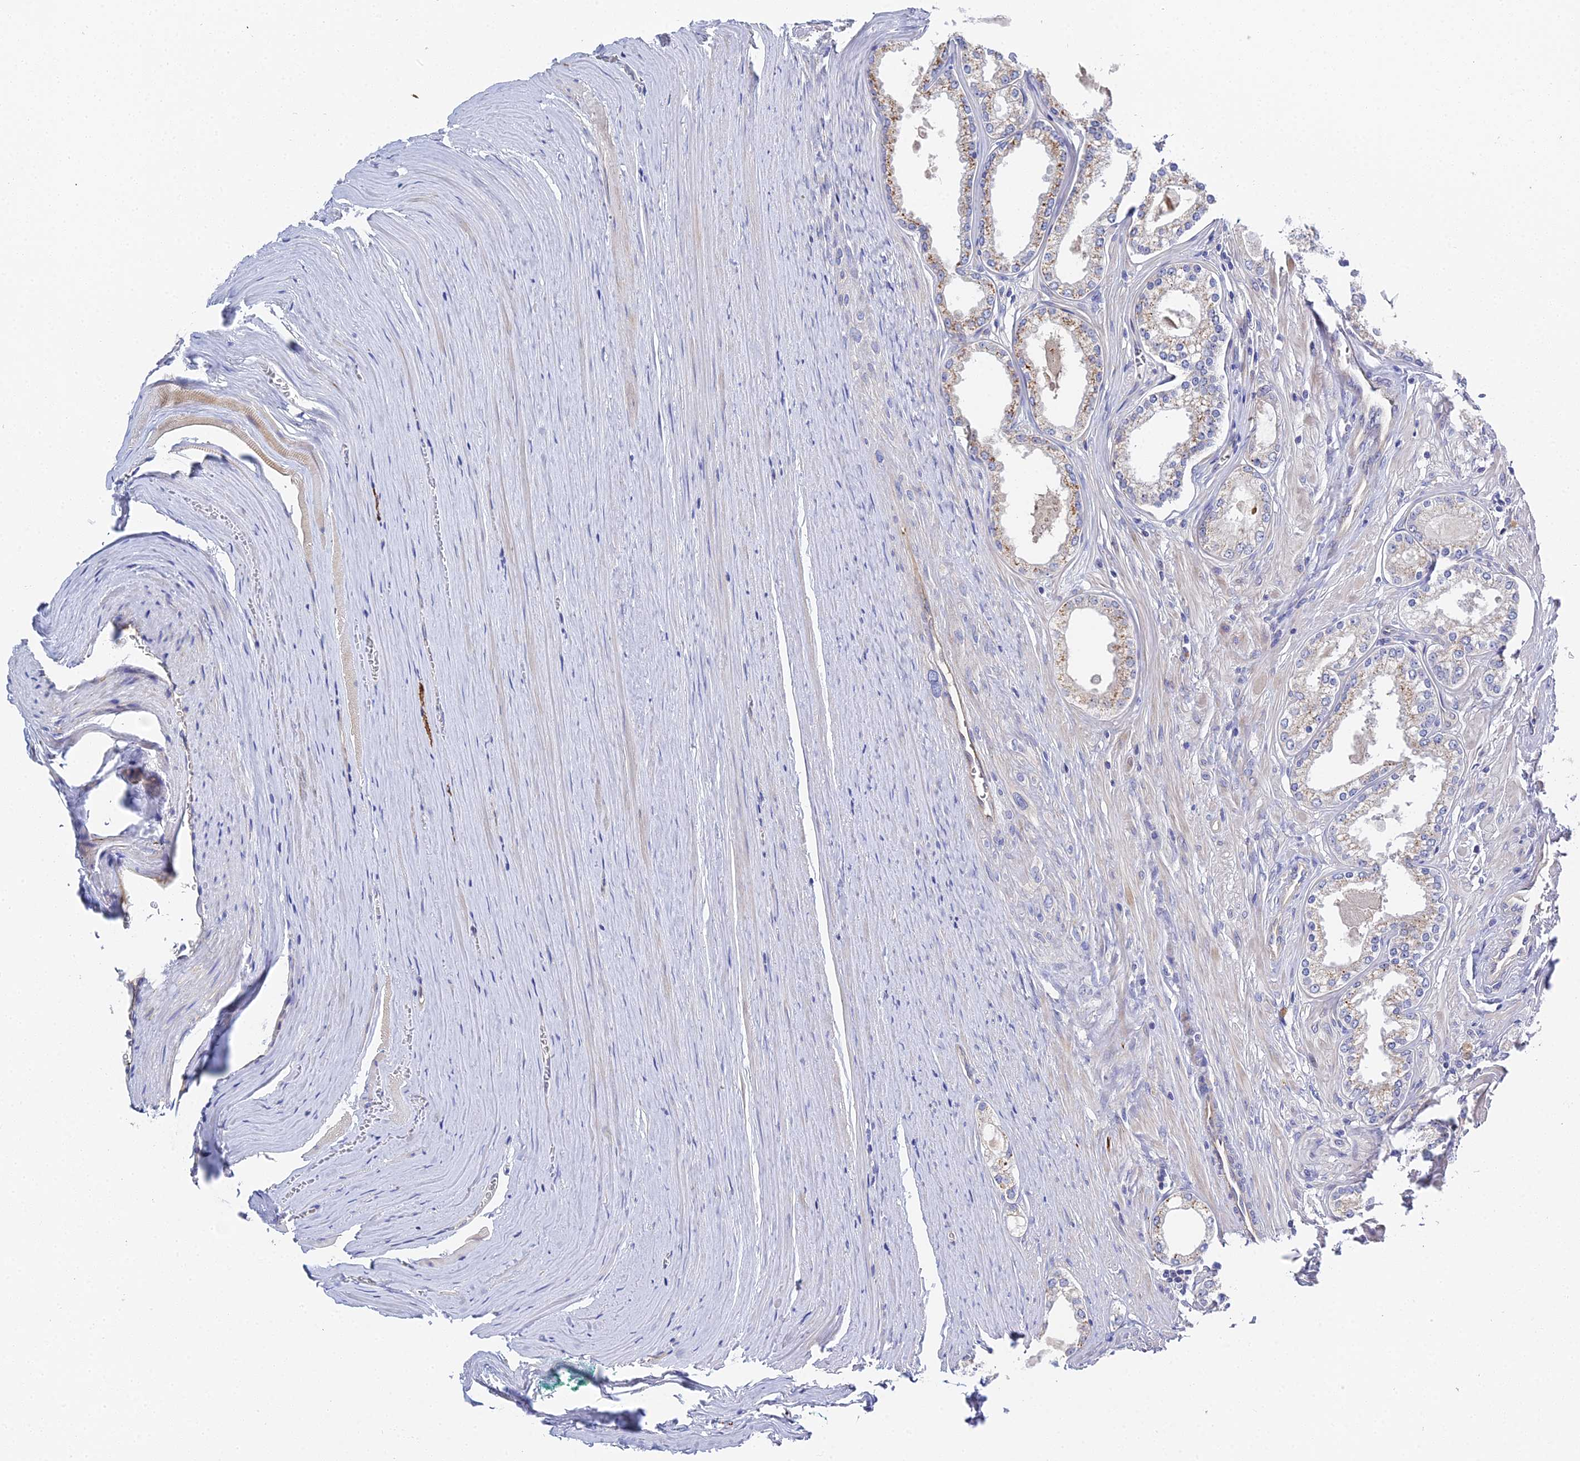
{"staining": {"intensity": "negative", "quantity": "none", "location": "none"}, "tissue": "prostate cancer", "cell_type": "Tumor cells", "image_type": "cancer", "snomed": [{"axis": "morphology", "description": "Adenocarcinoma, High grade"}, {"axis": "topography", "description": "Prostate"}], "caption": "Immunohistochemistry (IHC) image of prostate high-grade adenocarcinoma stained for a protein (brown), which demonstrates no expression in tumor cells.", "gene": "APOBEC3H", "patient": {"sex": "male", "age": 68}}